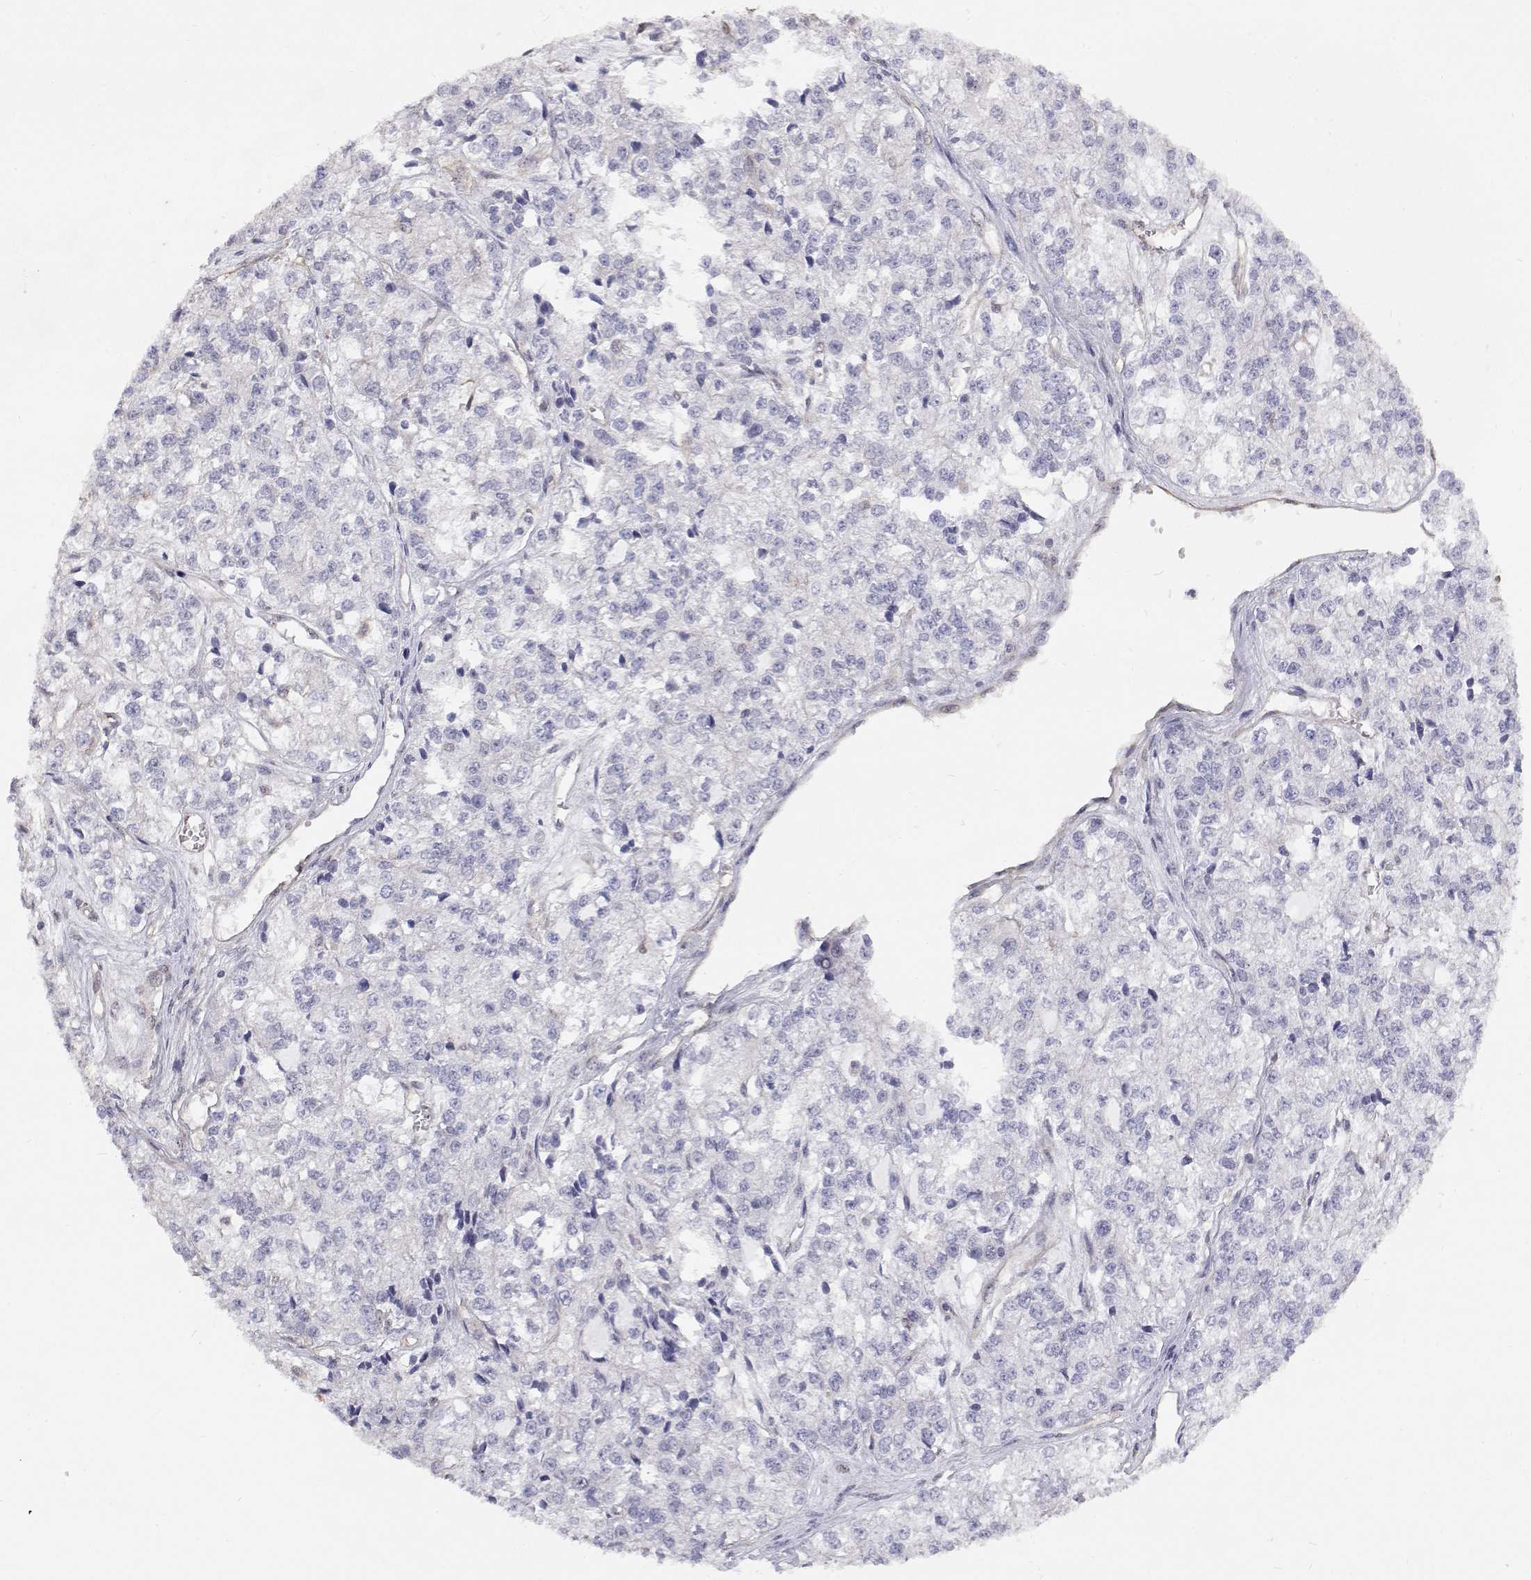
{"staining": {"intensity": "negative", "quantity": "none", "location": "none"}, "tissue": "ovarian cancer", "cell_type": "Tumor cells", "image_type": "cancer", "snomed": [{"axis": "morphology", "description": "Carcinoma, endometroid"}, {"axis": "topography", "description": "Ovary"}], "caption": "A photomicrograph of ovarian cancer (endometroid carcinoma) stained for a protein shows no brown staining in tumor cells.", "gene": "GSDMA", "patient": {"sex": "female", "age": 64}}